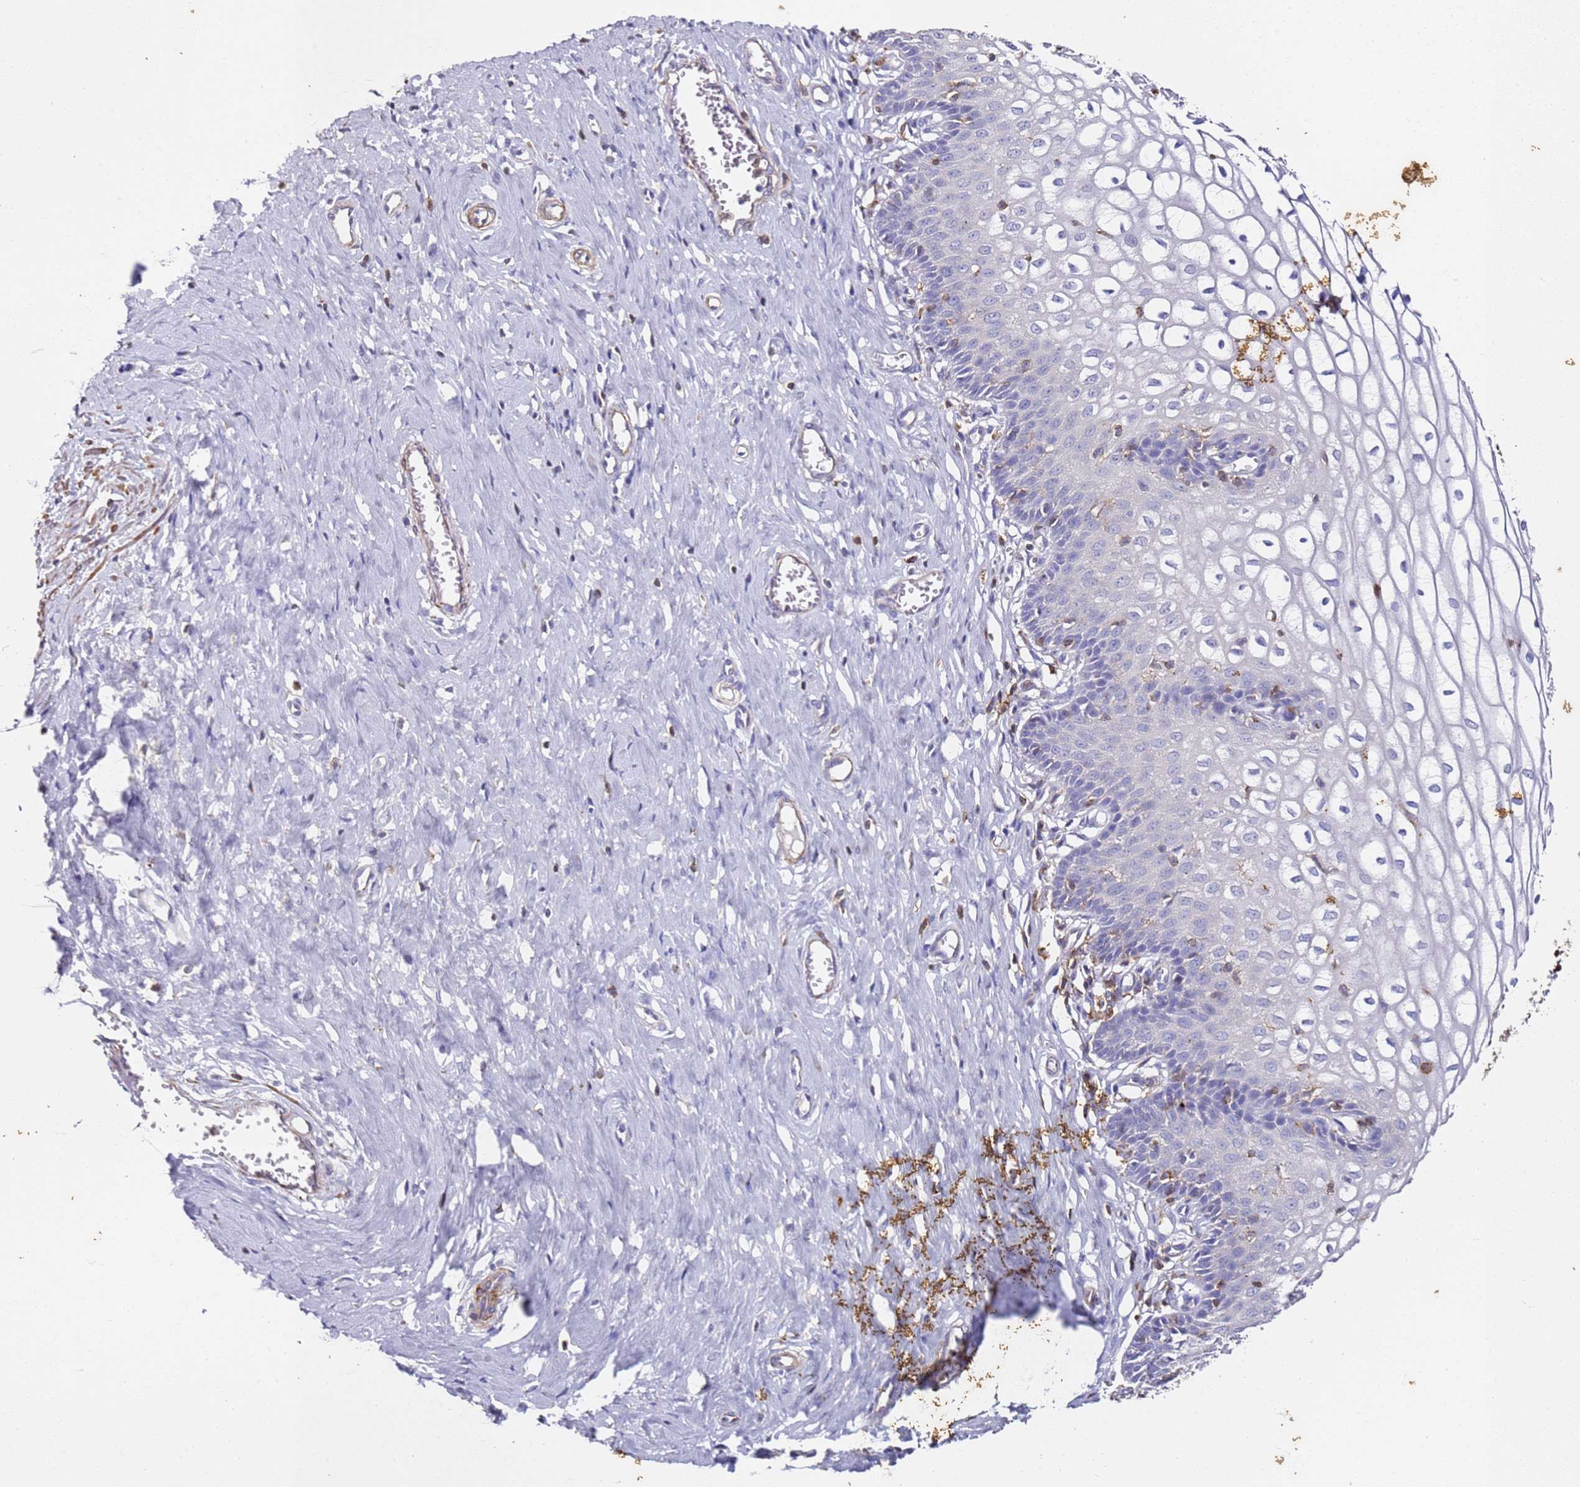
{"staining": {"intensity": "negative", "quantity": "none", "location": "none"}, "tissue": "cervix", "cell_type": "Glandular cells", "image_type": "normal", "snomed": [{"axis": "morphology", "description": "Normal tissue, NOS"}, {"axis": "morphology", "description": "Adenocarcinoma, NOS"}, {"axis": "topography", "description": "Cervix"}], "caption": "Glandular cells are negative for protein expression in benign human cervix. (DAB immunohistochemistry with hematoxylin counter stain).", "gene": "ZNF671", "patient": {"sex": "female", "age": 29}}